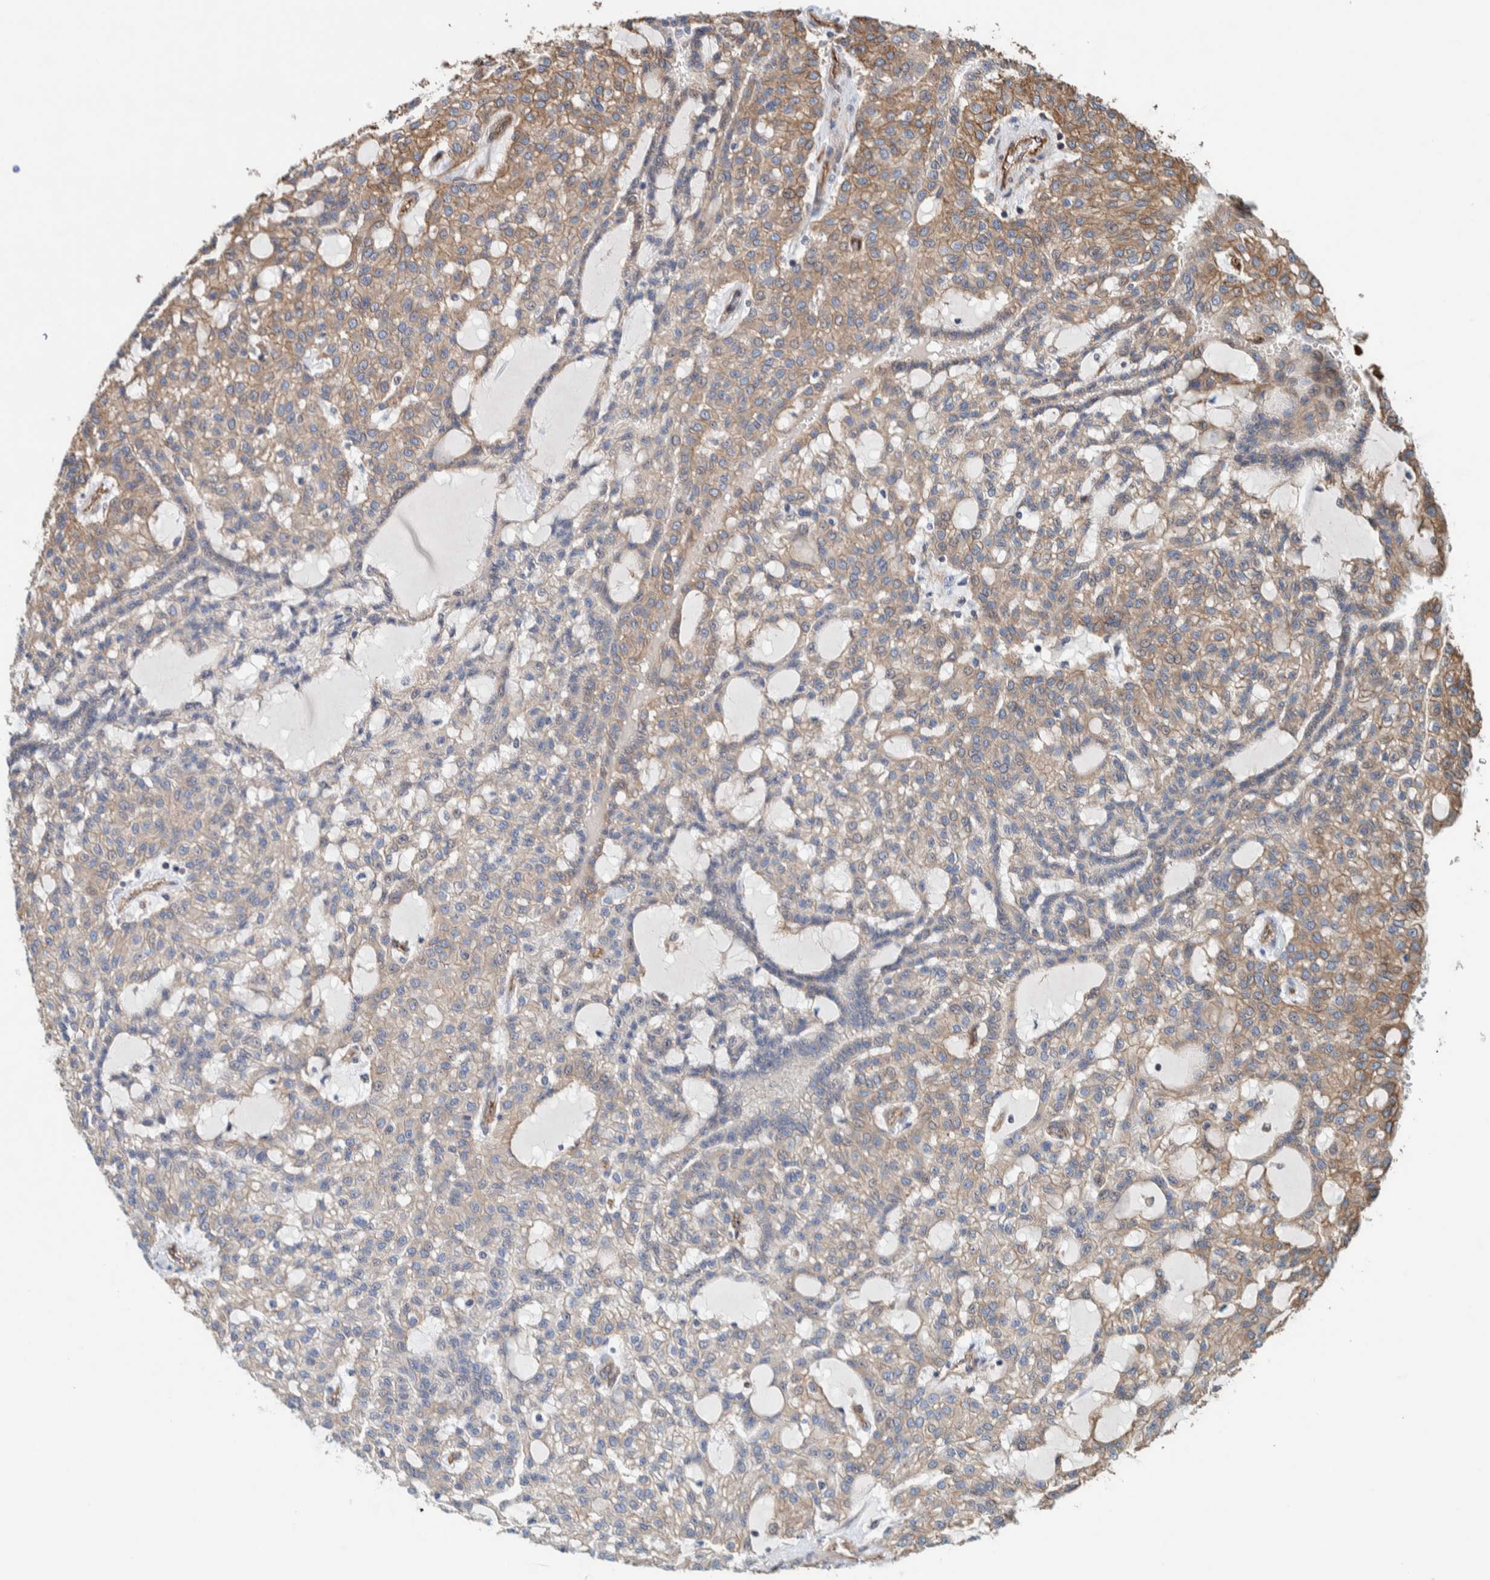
{"staining": {"intensity": "weak", "quantity": "<25%", "location": "cytoplasmic/membranous"}, "tissue": "renal cancer", "cell_type": "Tumor cells", "image_type": "cancer", "snomed": [{"axis": "morphology", "description": "Adenocarcinoma, NOS"}, {"axis": "topography", "description": "Kidney"}], "caption": "High magnification brightfield microscopy of renal cancer (adenocarcinoma) stained with DAB (brown) and counterstained with hematoxylin (blue): tumor cells show no significant expression.", "gene": "PKD1L1", "patient": {"sex": "male", "age": 63}}